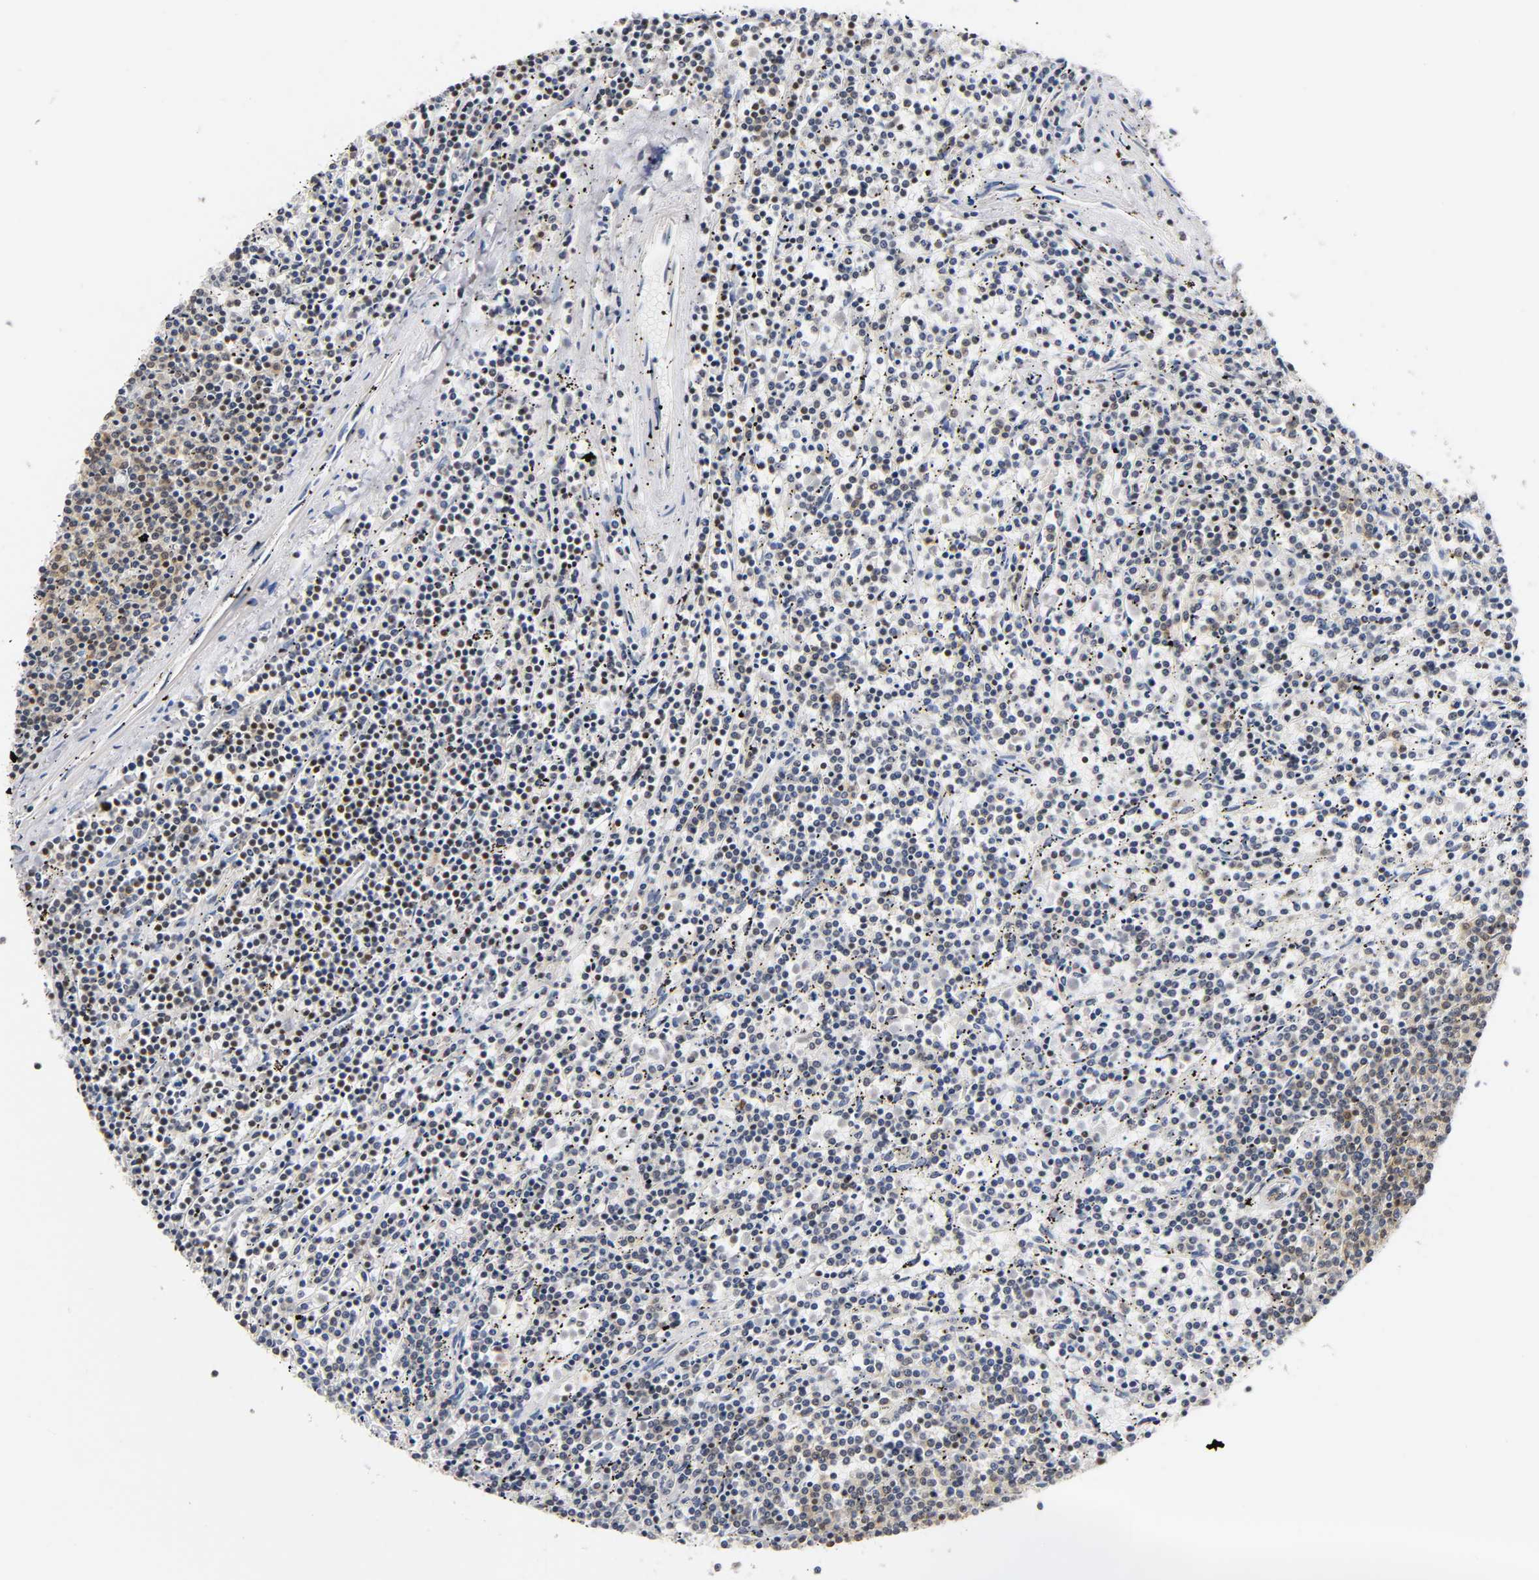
{"staining": {"intensity": "weak", "quantity": "25%-75%", "location": "cytoplasmic/membranous,nuclear"}, "tissue": "lymphoma", "cell_type": "Tumor cells", "image_type": "cancer", "snomed": [{"axis": "morphology", "description": "Malignant lymphoma, non-Hodgkin's type, Low grade"}, {"axis": "topography", "description": "Spleen"}], "caption": "Immunohistochemistry of human malignant lymphoma, non-Hodgkin's type (low-grade) shows low levels of weak cytoplasmic/membranous and nuclear expression in approximately 25%-75% of tumor cells.", "gene": "RUNX1", "patient": {"sex": "female", "age": 50}}